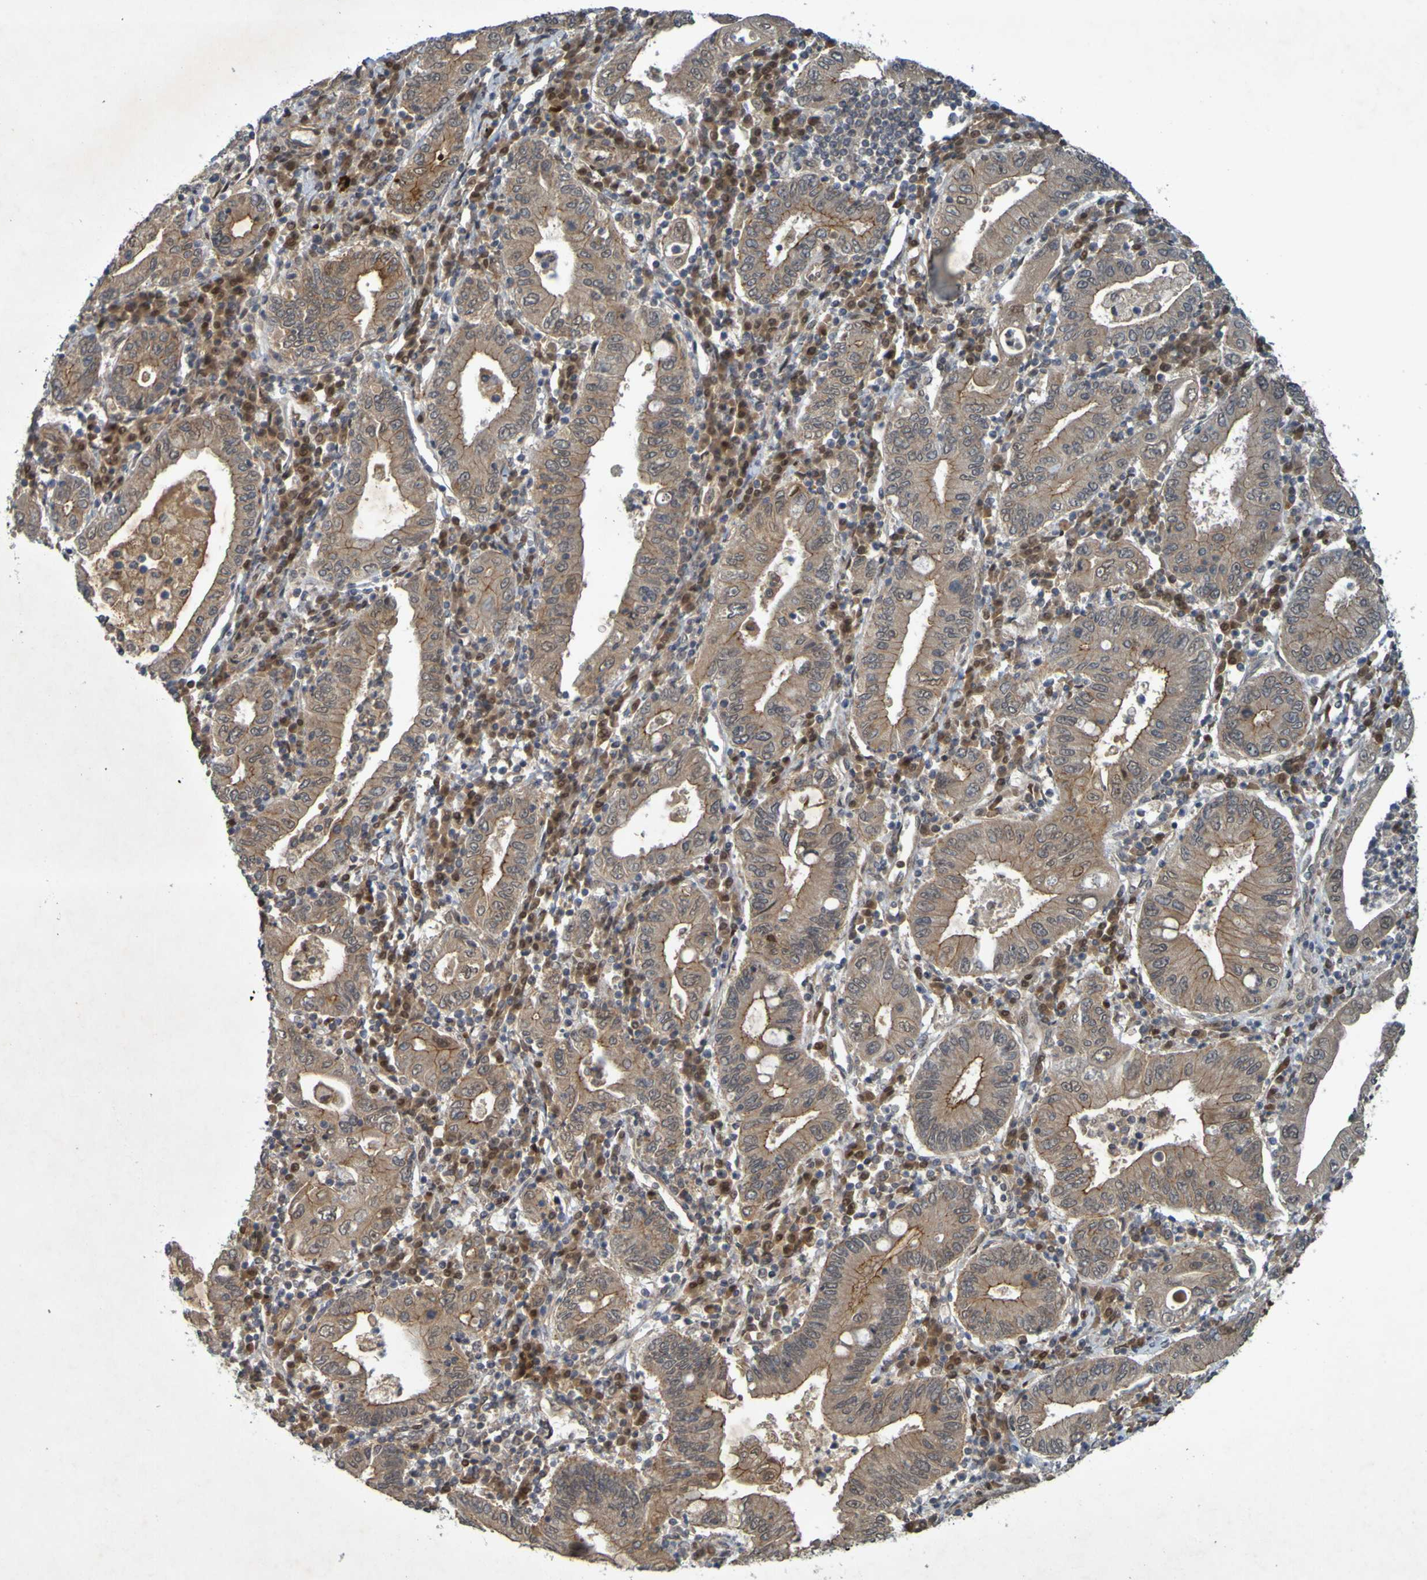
{"staining": {"intensity": "moderate", "quantity": ">75%", "location": "cytoplasmic/membranous"}, "tissue": "stomach cancer", "cell_type": "Tumor cells", "image_type": "cancer", "snomed": [{"axis": "morphology", "description": "Normal tissue, NOS"}, {"axis": "morphology", "description": "Adenocarcinoma, NOS"}, {"axis": "topography", "description": "Esophagus"}, {"axis": "topography", "description": "Stomach, upper"}, {"axis": "topography", "description": "Peripheral nerve tissue"}], "caption": "This is an image of immunohistochemistry staining of adenocarcinoma (stomach), which shows moderate staining in the cytoplasmic/membranous of tumor cells.", "gene": "ARHGEF11", "patient": {"sex": "male", "age": 62}}